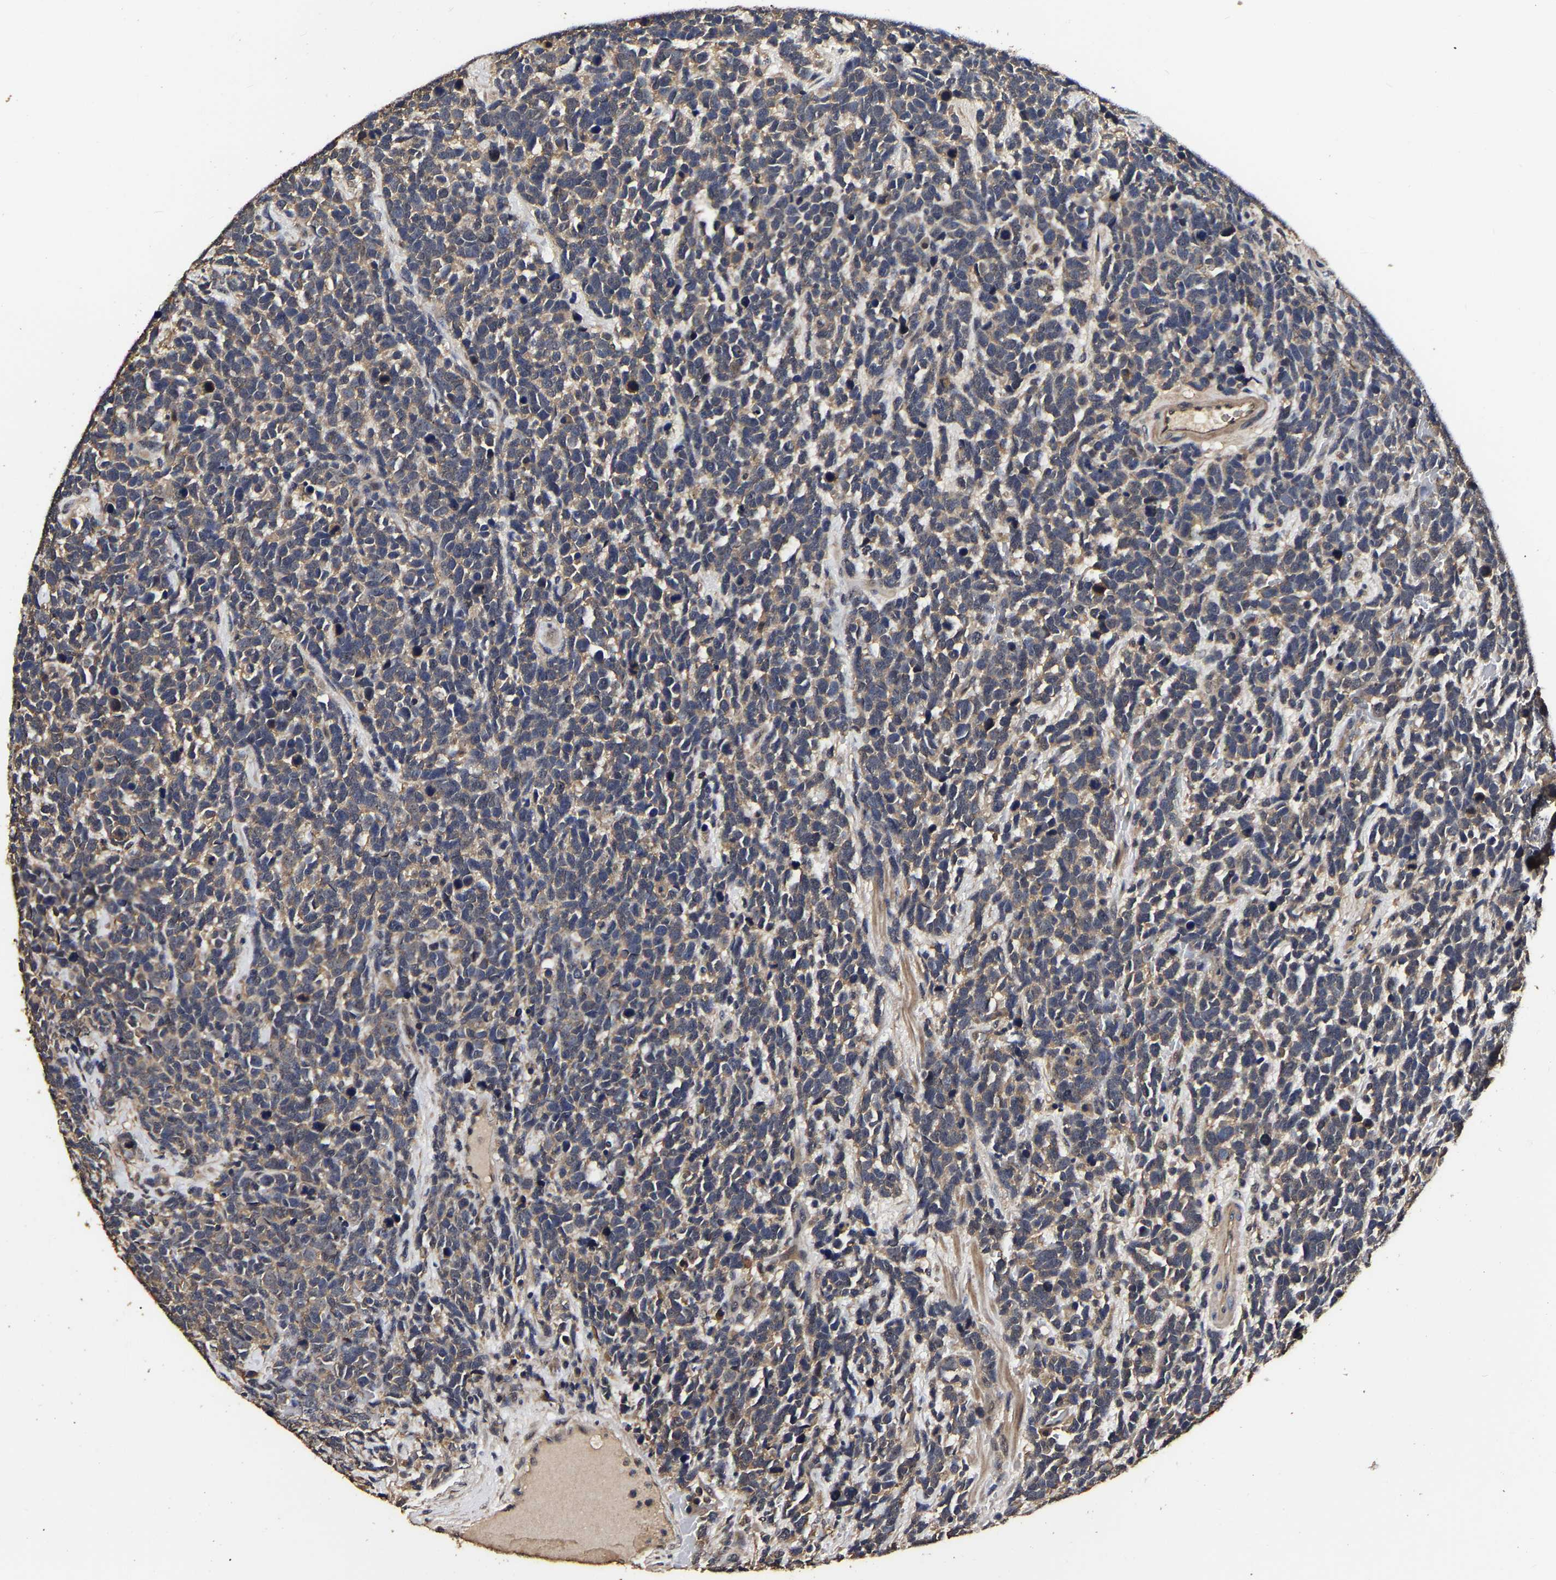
{"staining": {"intensity": "weak", "quantity": ">75%", "location": "cytoplasmic/membranous"}, "tissue": "urothelial cancer", "cell_type": "Tumor cells", "image_type": "cancer", "snomed": [{"axis": "morphology", "description": "Urothelial carcinoma, High grade"}, {"axis": "topography", "description": "Urinary bladder"}], "caption": "Urothelial cancer tissue reveals weak cytoplasmic/membranous staining in approximately >75% of tumor cells, visualized by immunohistochemistry. (DAB (3,3'-diaminobenzidine) IHC, brown staining for protein, blue staining for nuclei).", "gene": "STK32C", "patient": {"sex": "female", "age": 82}}